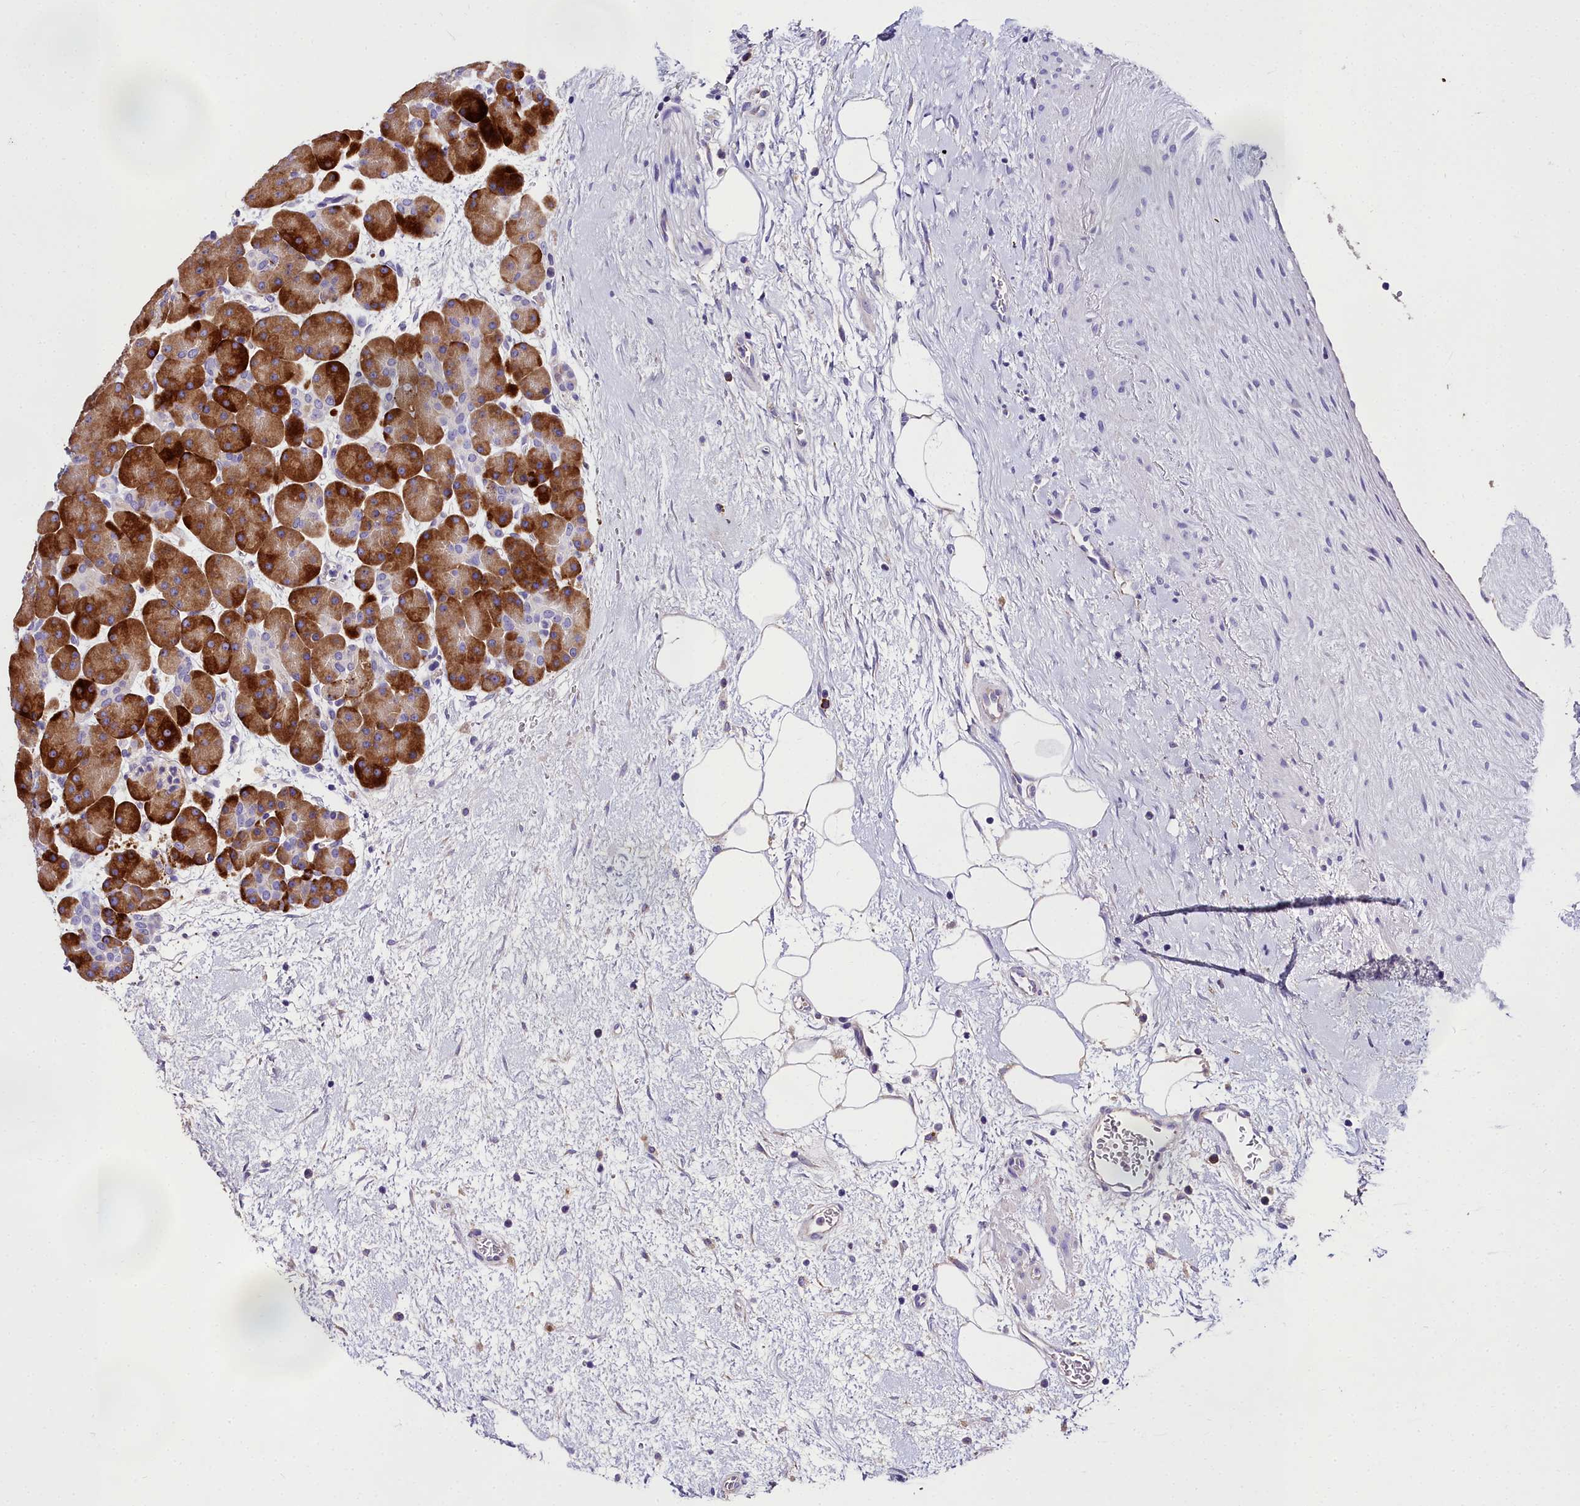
{"staining": {"intensity": "strong", "quantity": ">75%", "location": "cytoplasmic/membranous"}, "tissue": "pancreas", "cell_type": "Exocrine glandular cells", "image_type": "normal", "snomed": [{"axis": "morphology", "description": "Normal tissue, NOS"}, {"axis": "topography", "description": "Pancreas"}], "caption": "Benign pancreas was stained to show a protein in brown. There is high levels of strong cytoplasmic/membranous staining in about >75% of exocrine glandular cells. (DAB (3,3'-diaminobenzidine) IHC, brown staining for protein, blue staining for nuclei).", "gene": "MS4A18", "patient": {"sex": "male", "age": 66}}